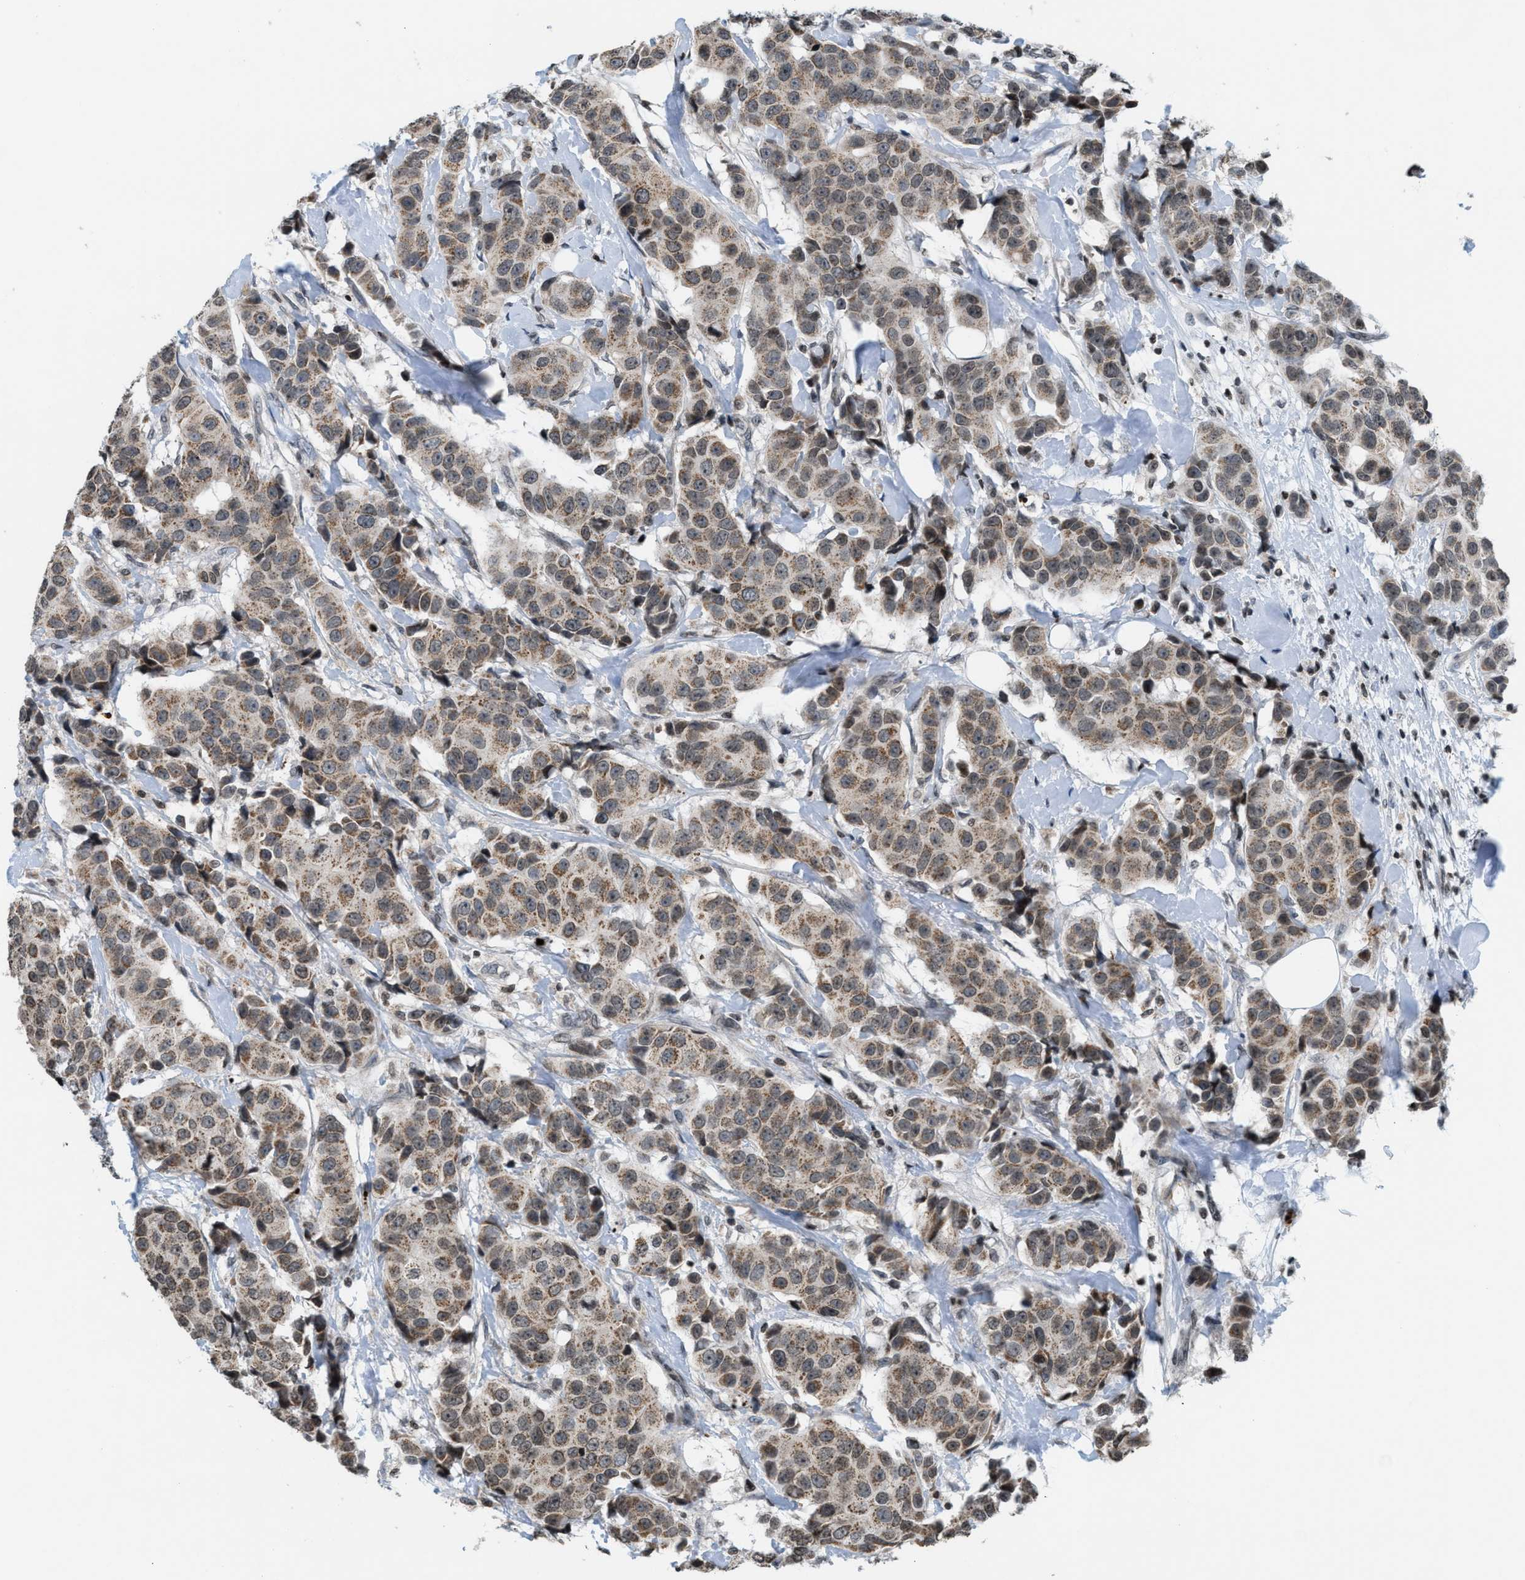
{"staining": {"intensity": "weak", "quantity": ">75%", "location": "cytoplasmic/membranous"}, "tissue": "breast cancer", "cell_type": "Tumor cells", "image_type": "cancer", "snomed": [{"axis": "morphology", "description": "Normal tissue, NOS"}, {"axis": "morphology", "description": "Duct carcinoma"}, {"axis": "topography", "description": "Breast"}], "caption": "Brown immunohistochemical staining in human breast cancer (intraductal carcinoma) displays weak cytoplasmic/membranous staining in approximately >75% of tumor cells. Nuclei are stained in blue.", "gene": "PRUNE2", "patient": {"sex": "female", "age": 39}}